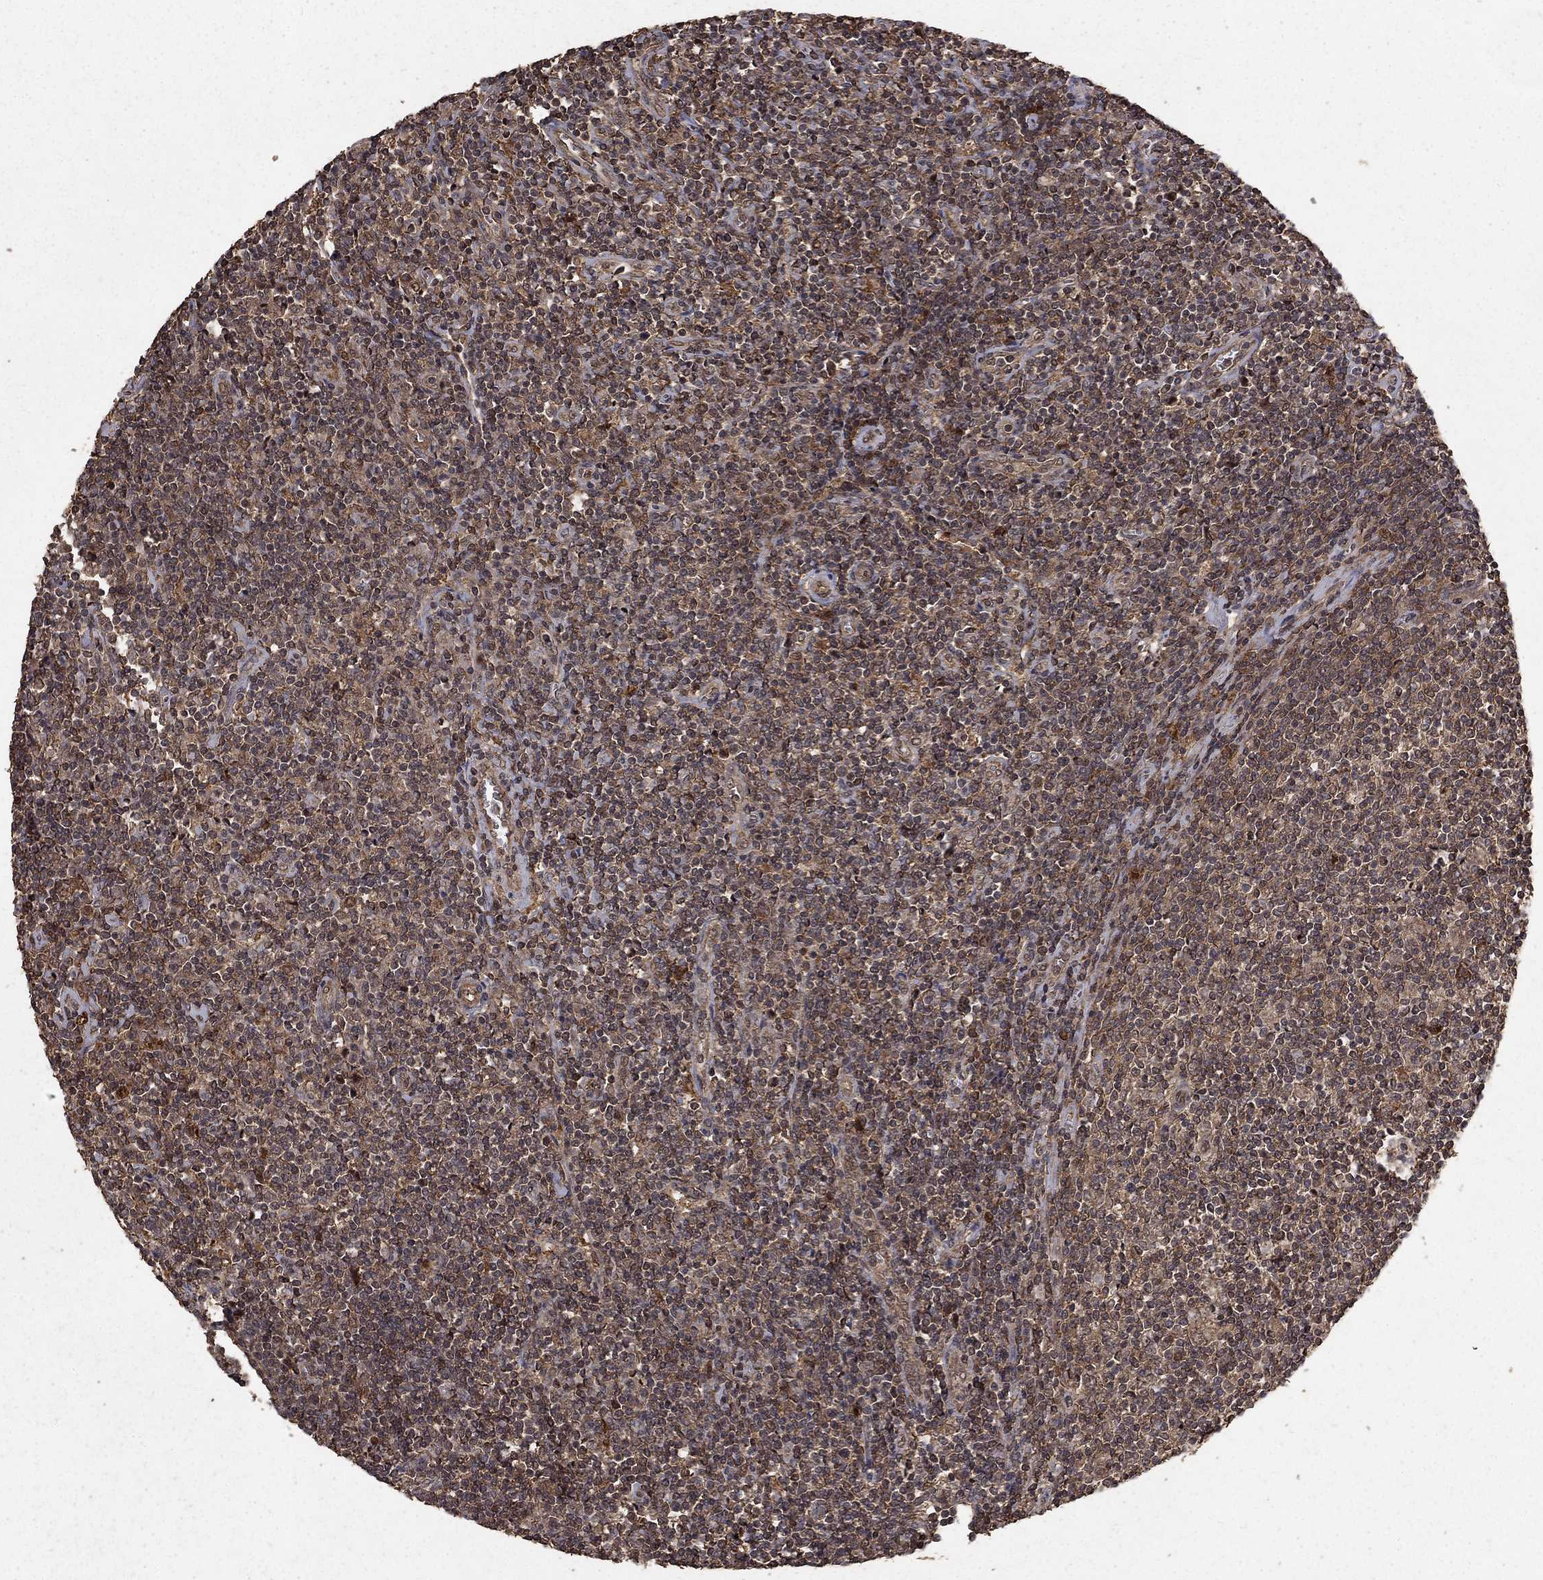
{"staining": {"intensity": "weak", "quantity": ">75%", "location": "cytoplasmic/membranous"}, "tissue": "lymphoma", "cell_type": "Tumor cells", "image_type": "cancer", "snomed": [{"axis": "morphology", "description": "Hodgkin's disease, NOS"}, {"axis": "topography", "description": "Lymph node"}], "caption": "Weak cytoplasmic/membranous expression for a protein is appreciated in approximately >75% of tumor cells of lymphoma using immunohistochemistry.", "gene": "PRDM1", "patient": {"sex": "male", "age": 40}}